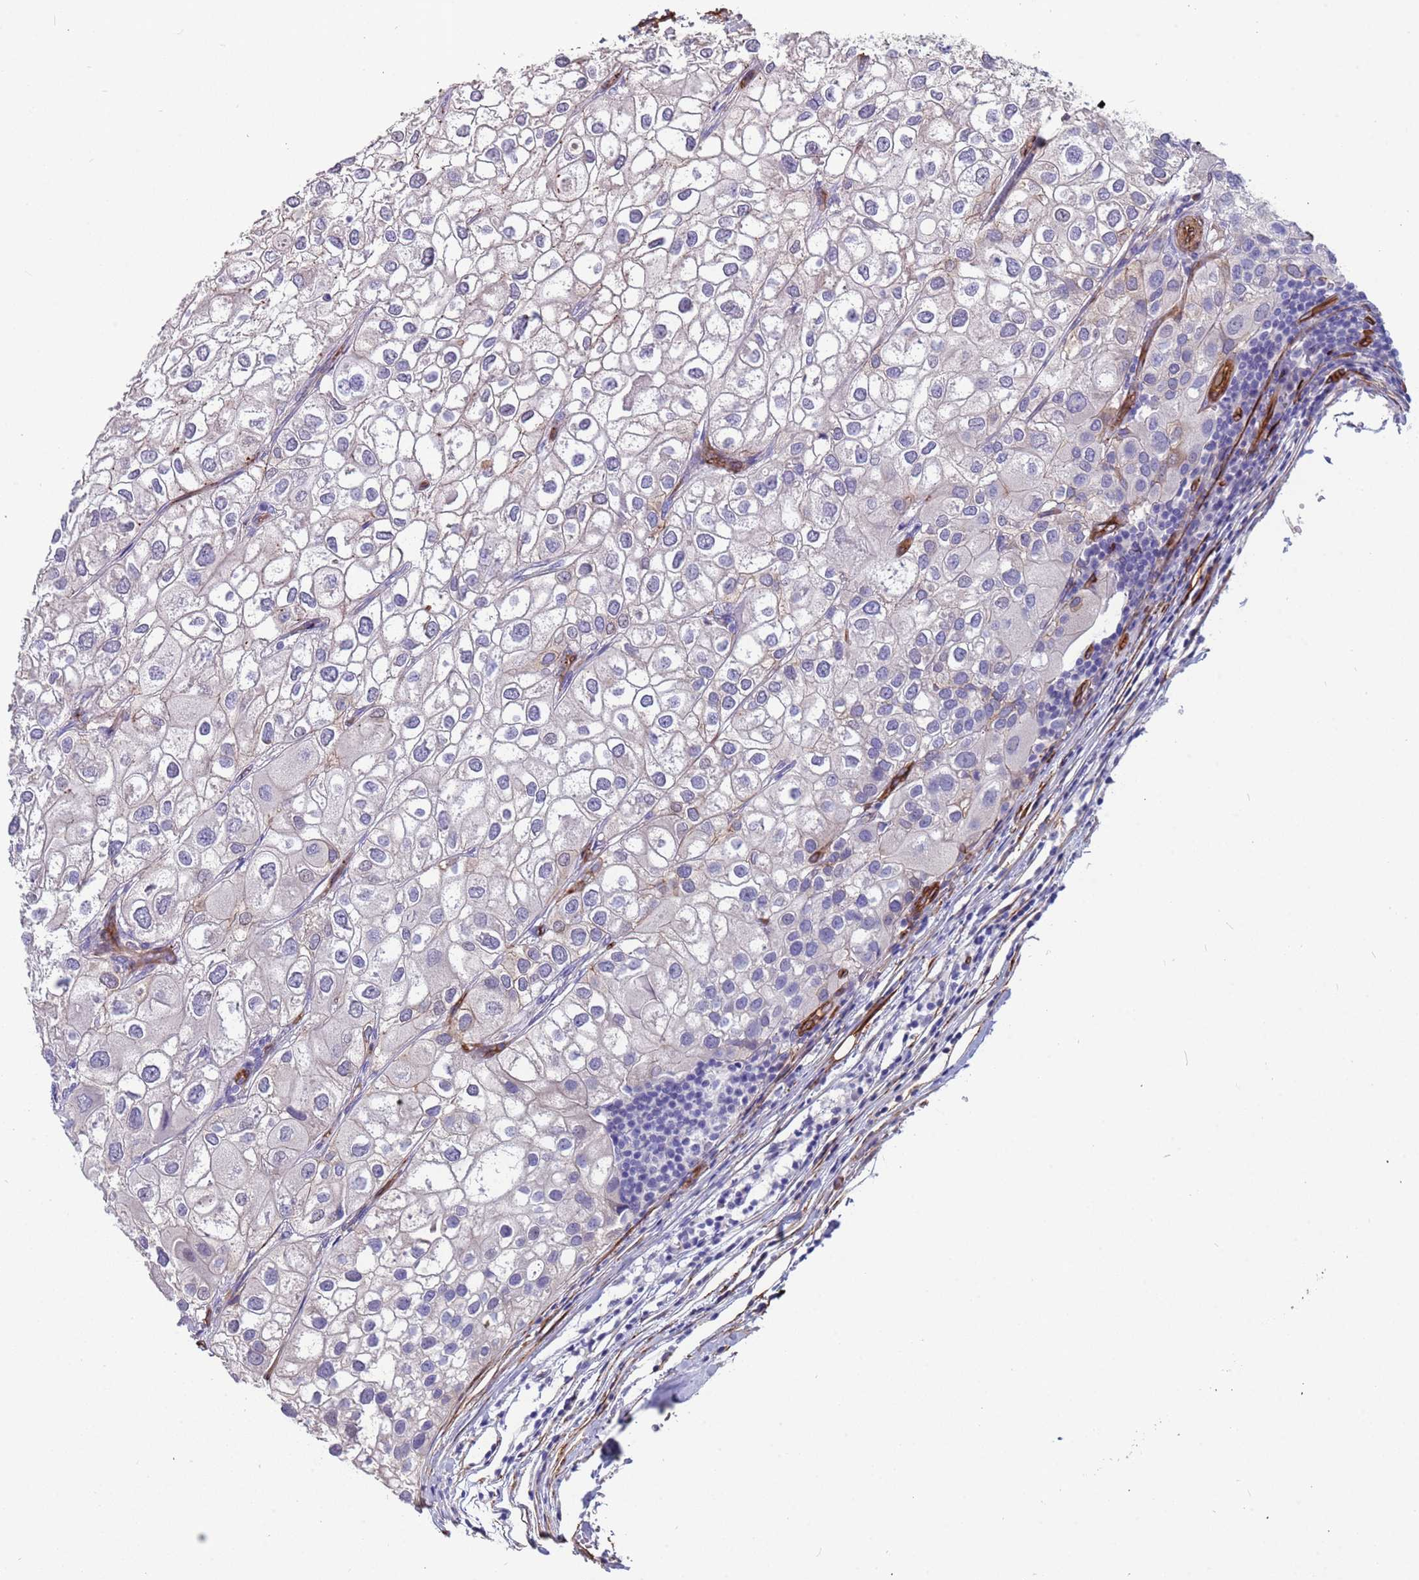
{"staining": {"intensity": "negative", "quantity": "none", "location": "none"}, "tissue": "urothelial cancer", "cell_type": "Tumor cells", "image_type": "cancer", "snomed": [{"axis": "morphology", "description": "Urothelial carcinoma, High grade"}, {"axis": "topography", "description": "Urinary bladder"}], "caption": "The immunohistochemistry image has no significant expression in tumor cells of urothelial carcinoma (high-grade) tissue.", "gene": "EHD2", "patient": {"sex": "male", "age": 64}}